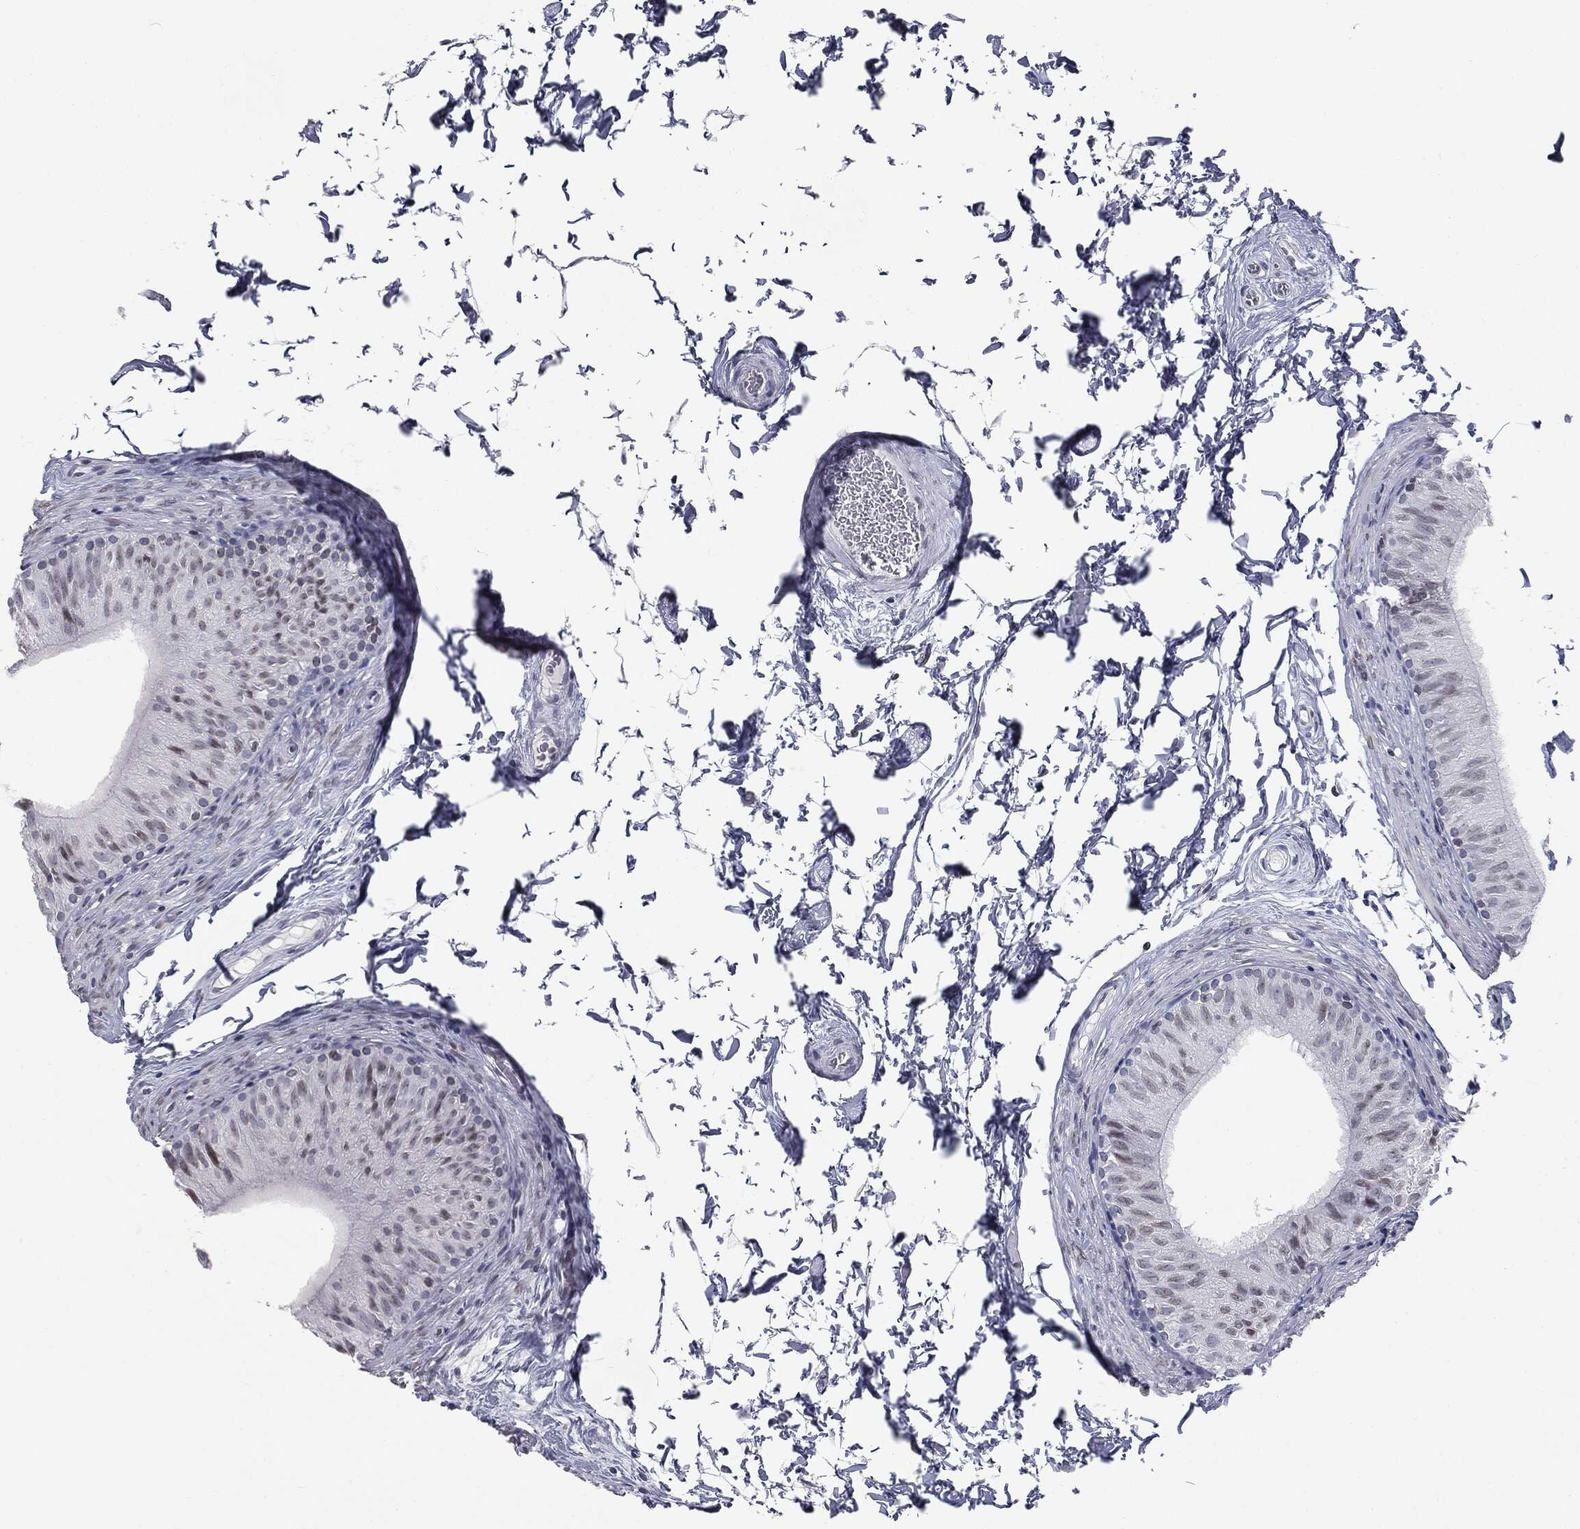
{"staining": {"intensity": "weak", "quantity": "25%-75%", "location": "nuclear"}, "tissue": "epididymis", "cell_type": "Glandular cells", "image_type": "normal", "snomed": [{"axis": "morphology", "description": "Normal tissue, NOS"}, {"axis": "topography", "description": "Epididymis"}], "caption": "Immunohistochemical staining of unremarkable epididymis demonstrates 25%-75% levels of weak nuclear protein expression in approximately 25%-75% of glandular cells.", "gene": "ALDOB", "patient": {"sex": "male", "age": 34}}